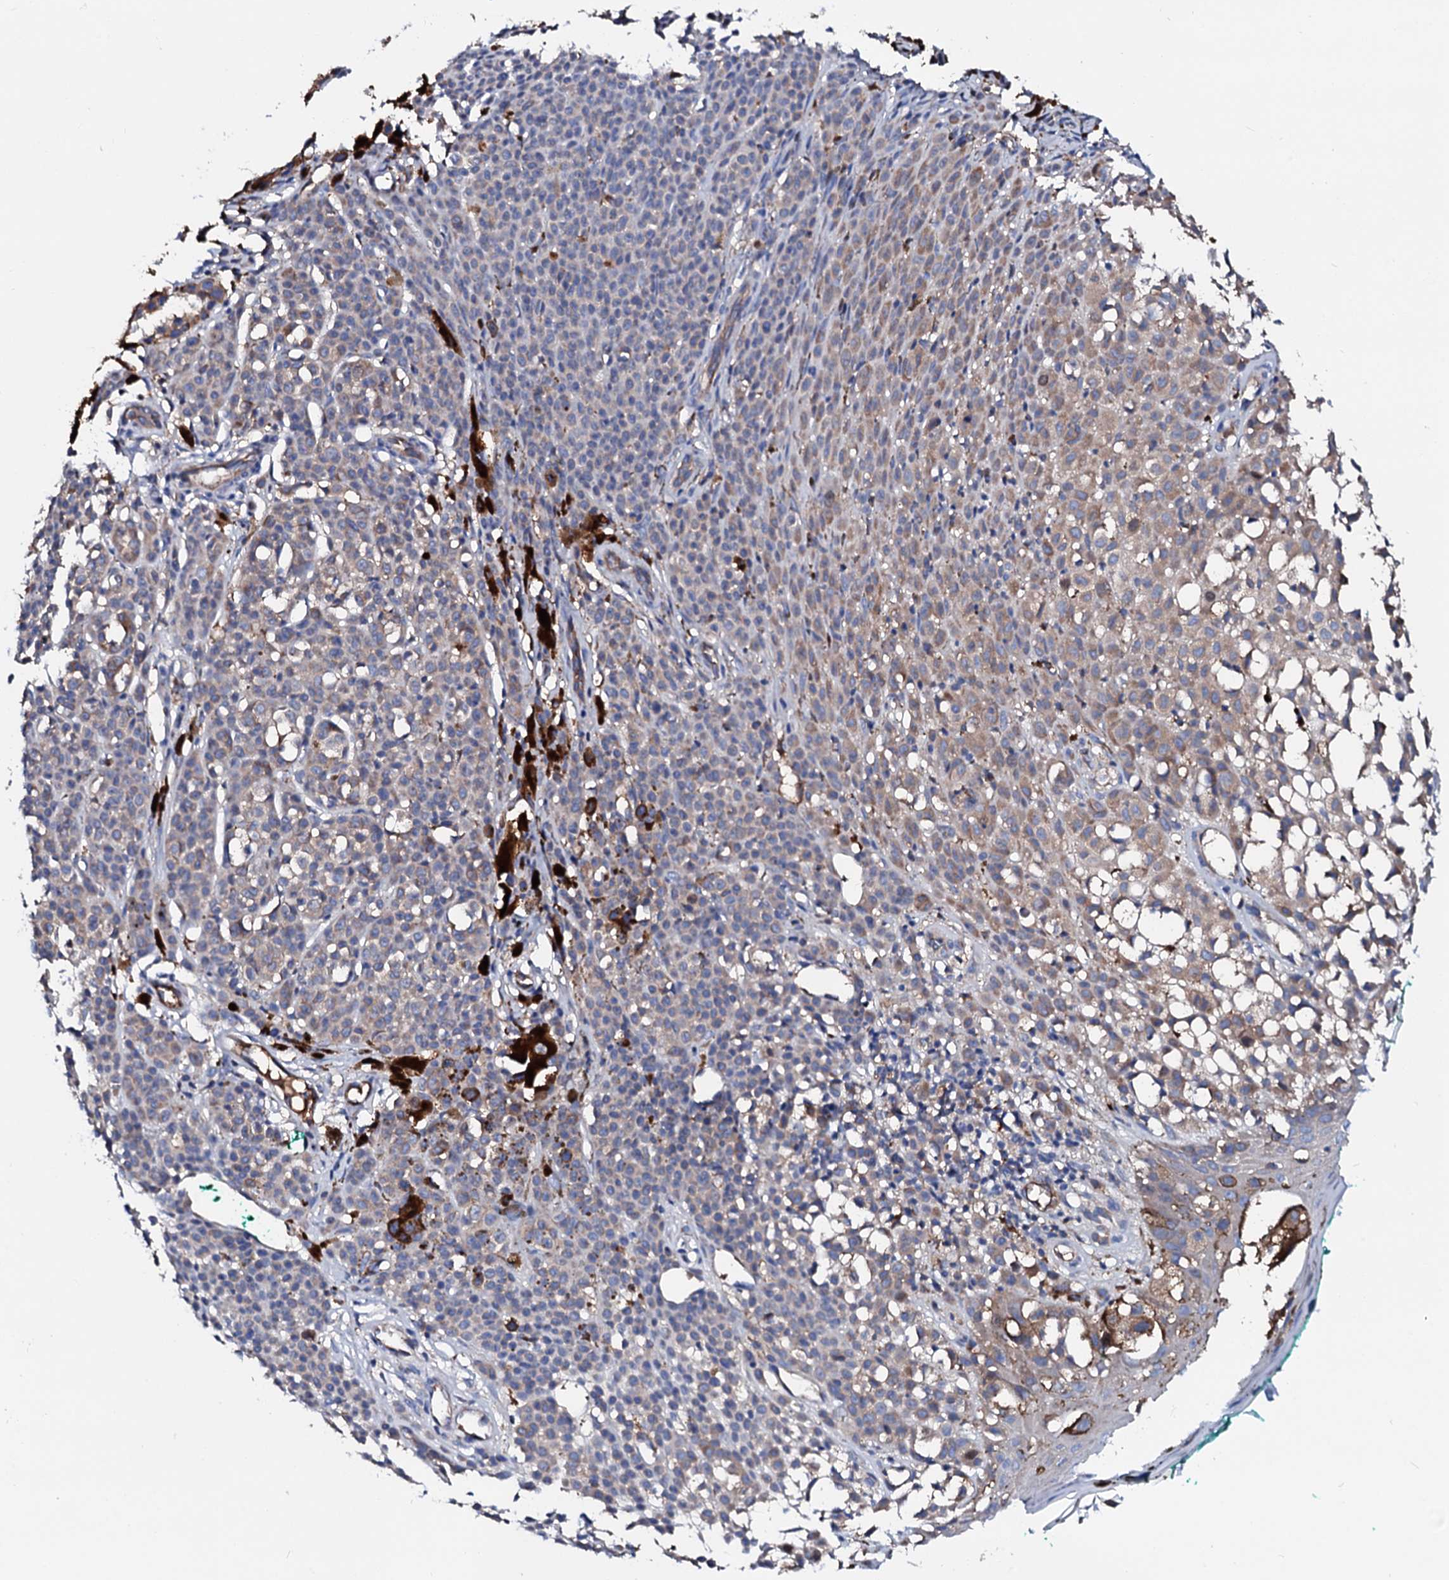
{"staining": {"intensity": "weak", "quantity": "25%-75%", "location": "cytoplasmic/membranous"}, "tissue": "melanoma", "cell_type": "Tumor cells", "image_type": "cancer", "snomed": [{"axis": "morphology", "description": "Malignant melanoma, NOS"}, {"axis": "topography", "description": "Skin of leg"}], "caption": "An IHC micrograph of tumor tissue is shown. Protein staining in brown shows weak cytoplasmic/membranous positivity in melanoma within tumor cells.", "gene": "CSKMT", "patient": {"sex": "female", "age": 72}}